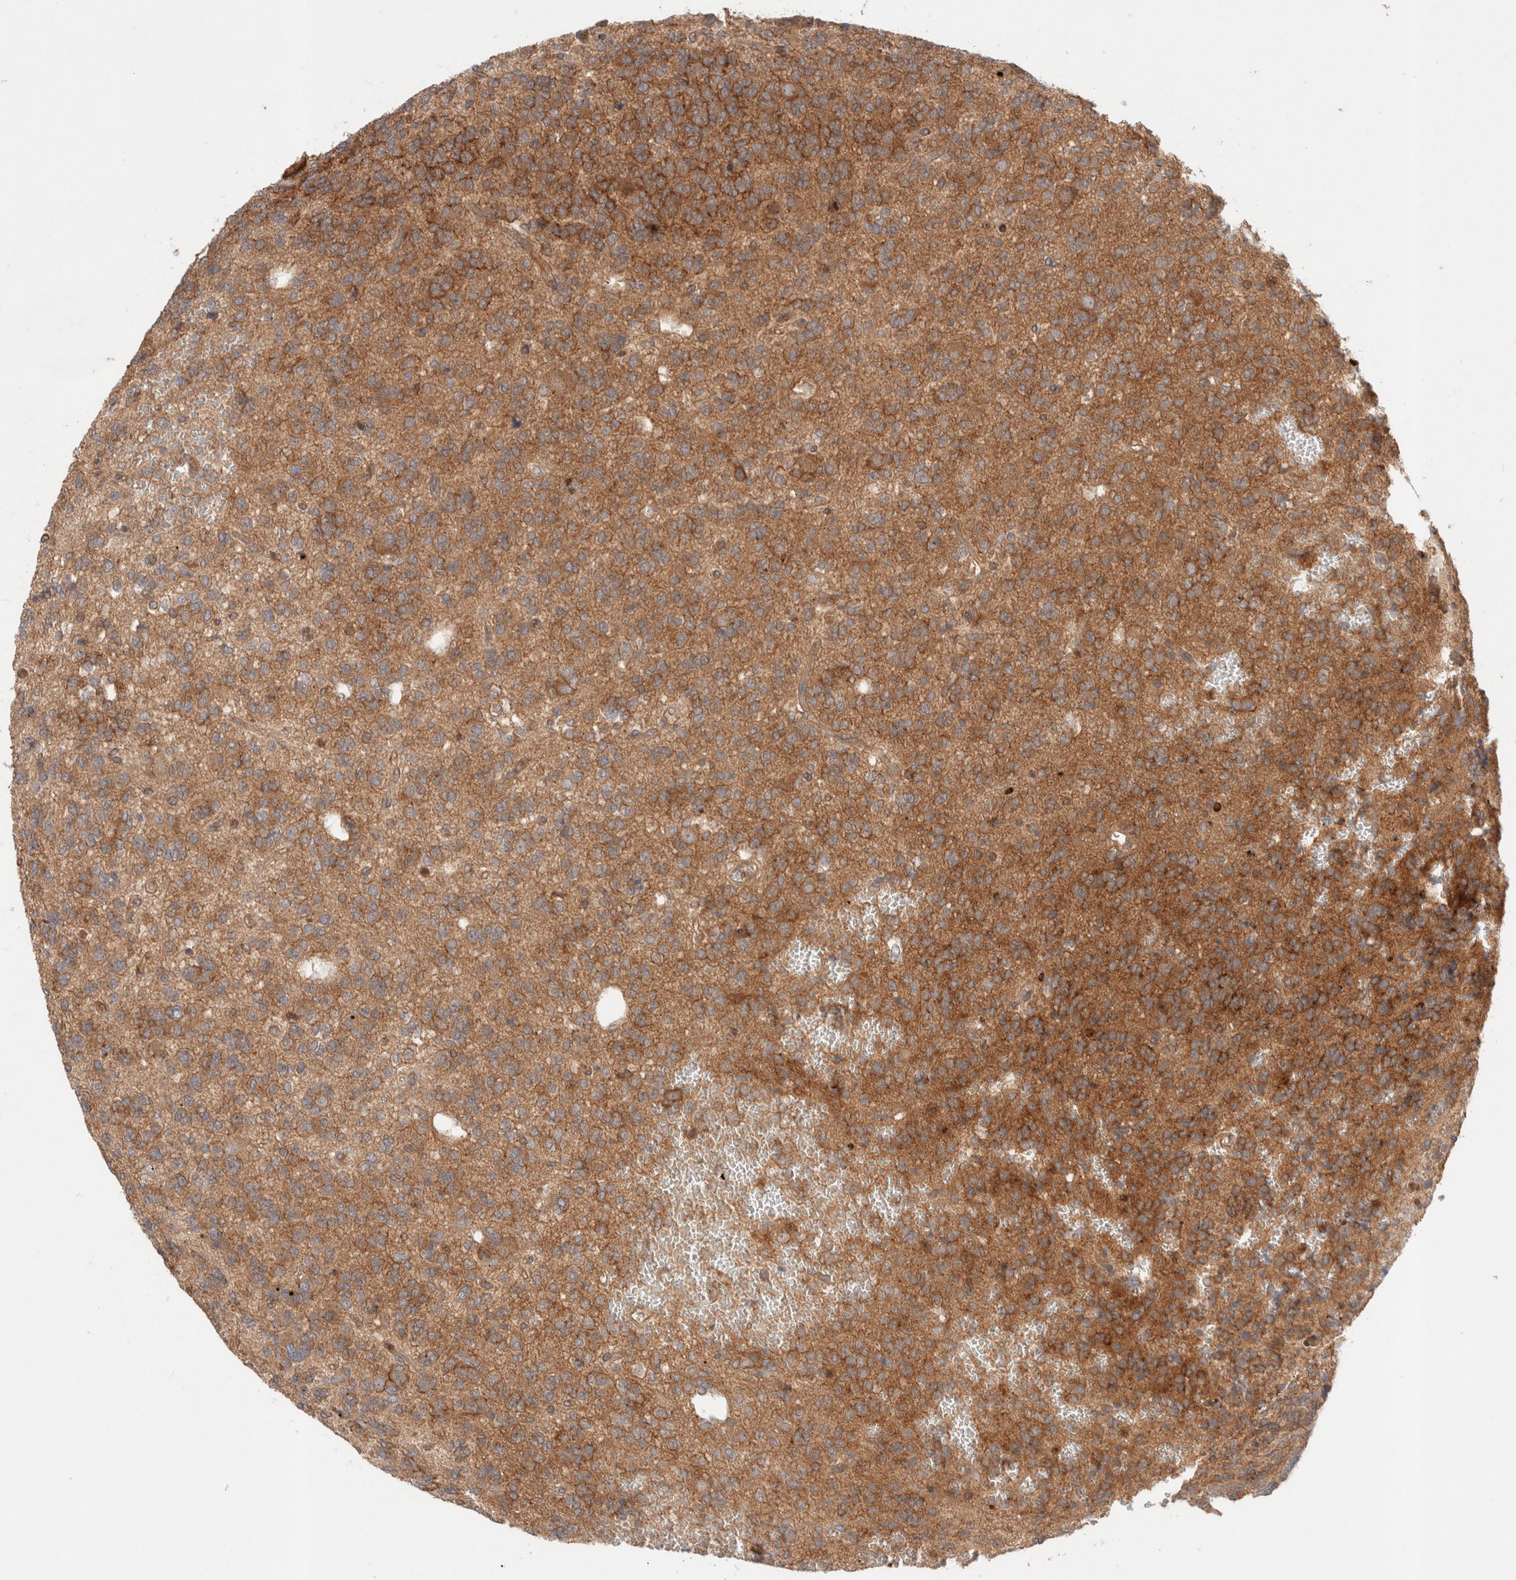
{"staining": {"intensity": "moderate", "quantity": ">75%", "location": "cytoplasmic/membranous"}, "tissue": "glioma", "cell_type": "Tumor cells", "image_type": "cancer", "snomed": [{"axis": "morphology", "description": "Glioma, malignant, Low grade"}, {"axis": "topography", "description": "Brain"}], "caption": "Protein expression analysis of malignant glioma (low-grade) reveals moderate cytoplasmic/membranous positivity in approximately >75% of tumor cells.", "gene": "SIKE1", "patient": {"sex": "male", "age": 38}}